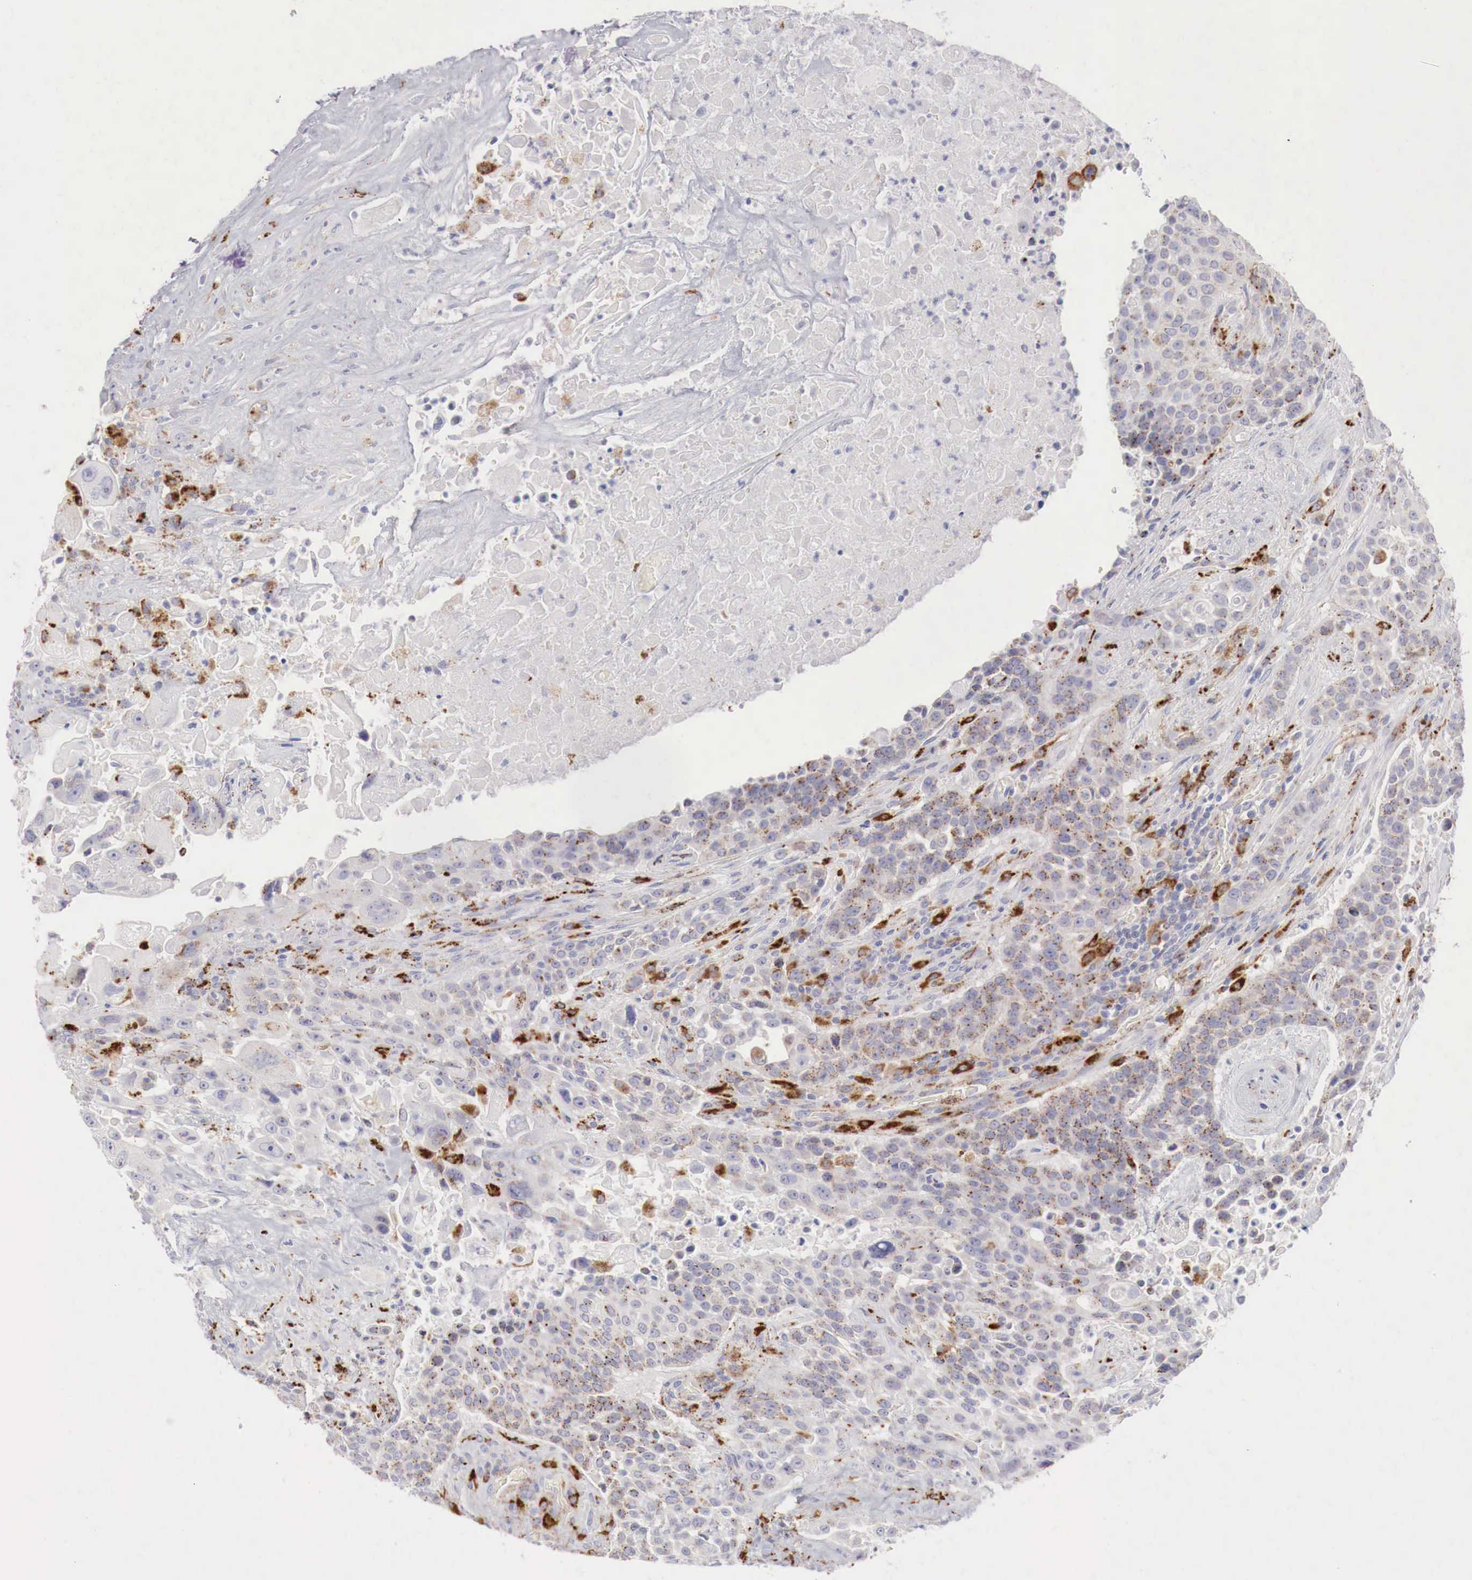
{"staining": {"intensity": "moderate", "quantity": "25%-75%", "location": "cytoplasmic/membranous"}, "tissue": "urothelial cancer", "cell_type": "Tumor cells", "image_type": "cancer", "snomed": [{"axis": "morphology", "description": "Urothelial carcinoma, High grade"}, {"axis": "topography", "description": "Urinary bladder"}], "caption": "The histopathology image displays immunohistochemical staining of urothelial carcinoma (high-grade). There is moderate cytoplasmic/membranous staining is appreciated in approximately 25%-75% of tumor cells.", "gene": "GLA", "patient": {"sex": "male", "age": 74}}